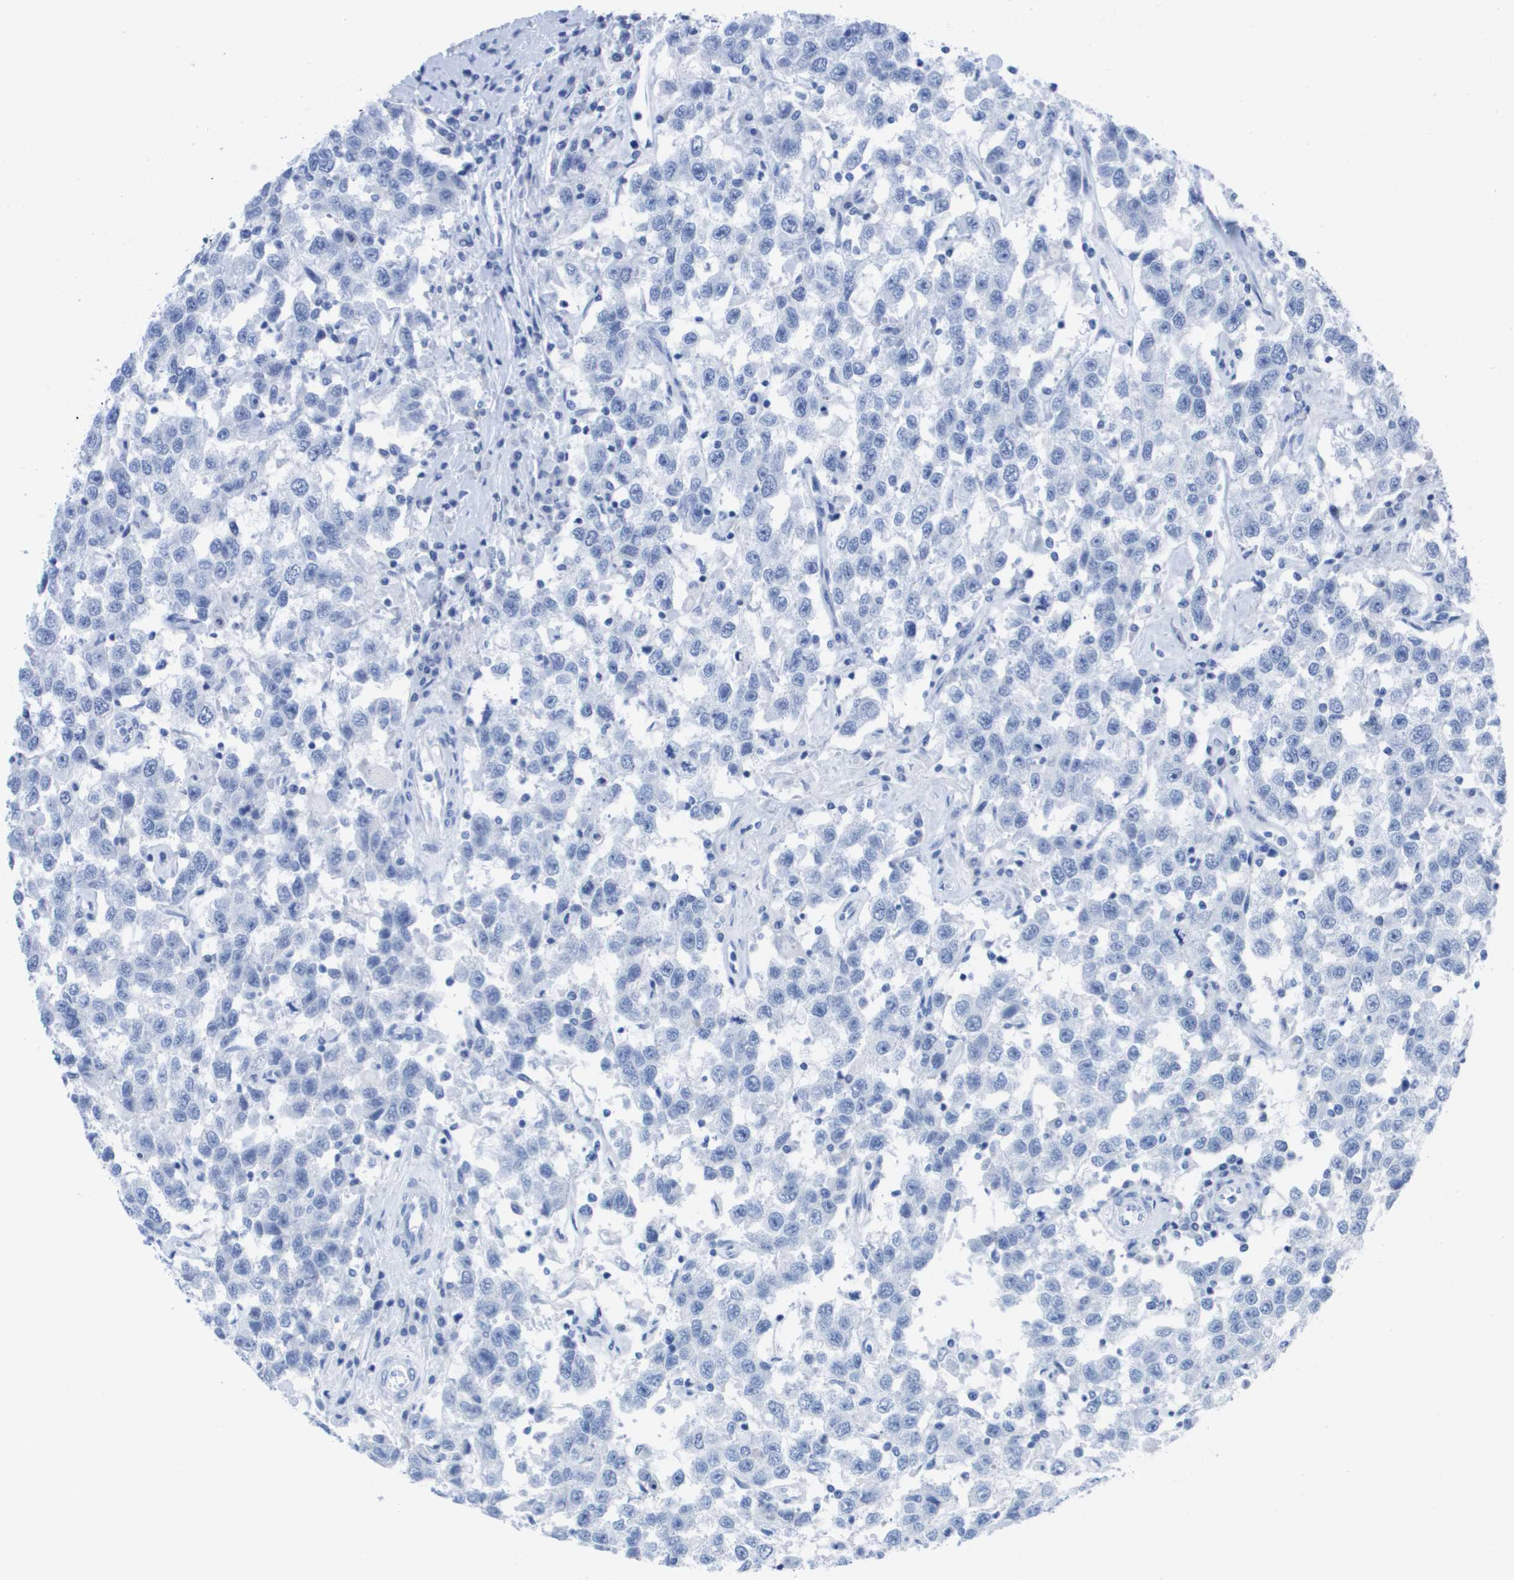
{"staining": {"intensity": "negative", "quantity": "none", "location": "none"}, "tissue": "testis cancer", "cell_type": "Tumor cells", "image_type": "cancer", "snomed": [{"axis": "morphology", "description": "Seminoma, NOS"}, {"axis": "topography", "description": "Testis"}], "caption": "There is no significant positivity in tumor cells of testis cancer.", "gene": "KCNA3", "patient": {"sex": "male", "age": 41}}